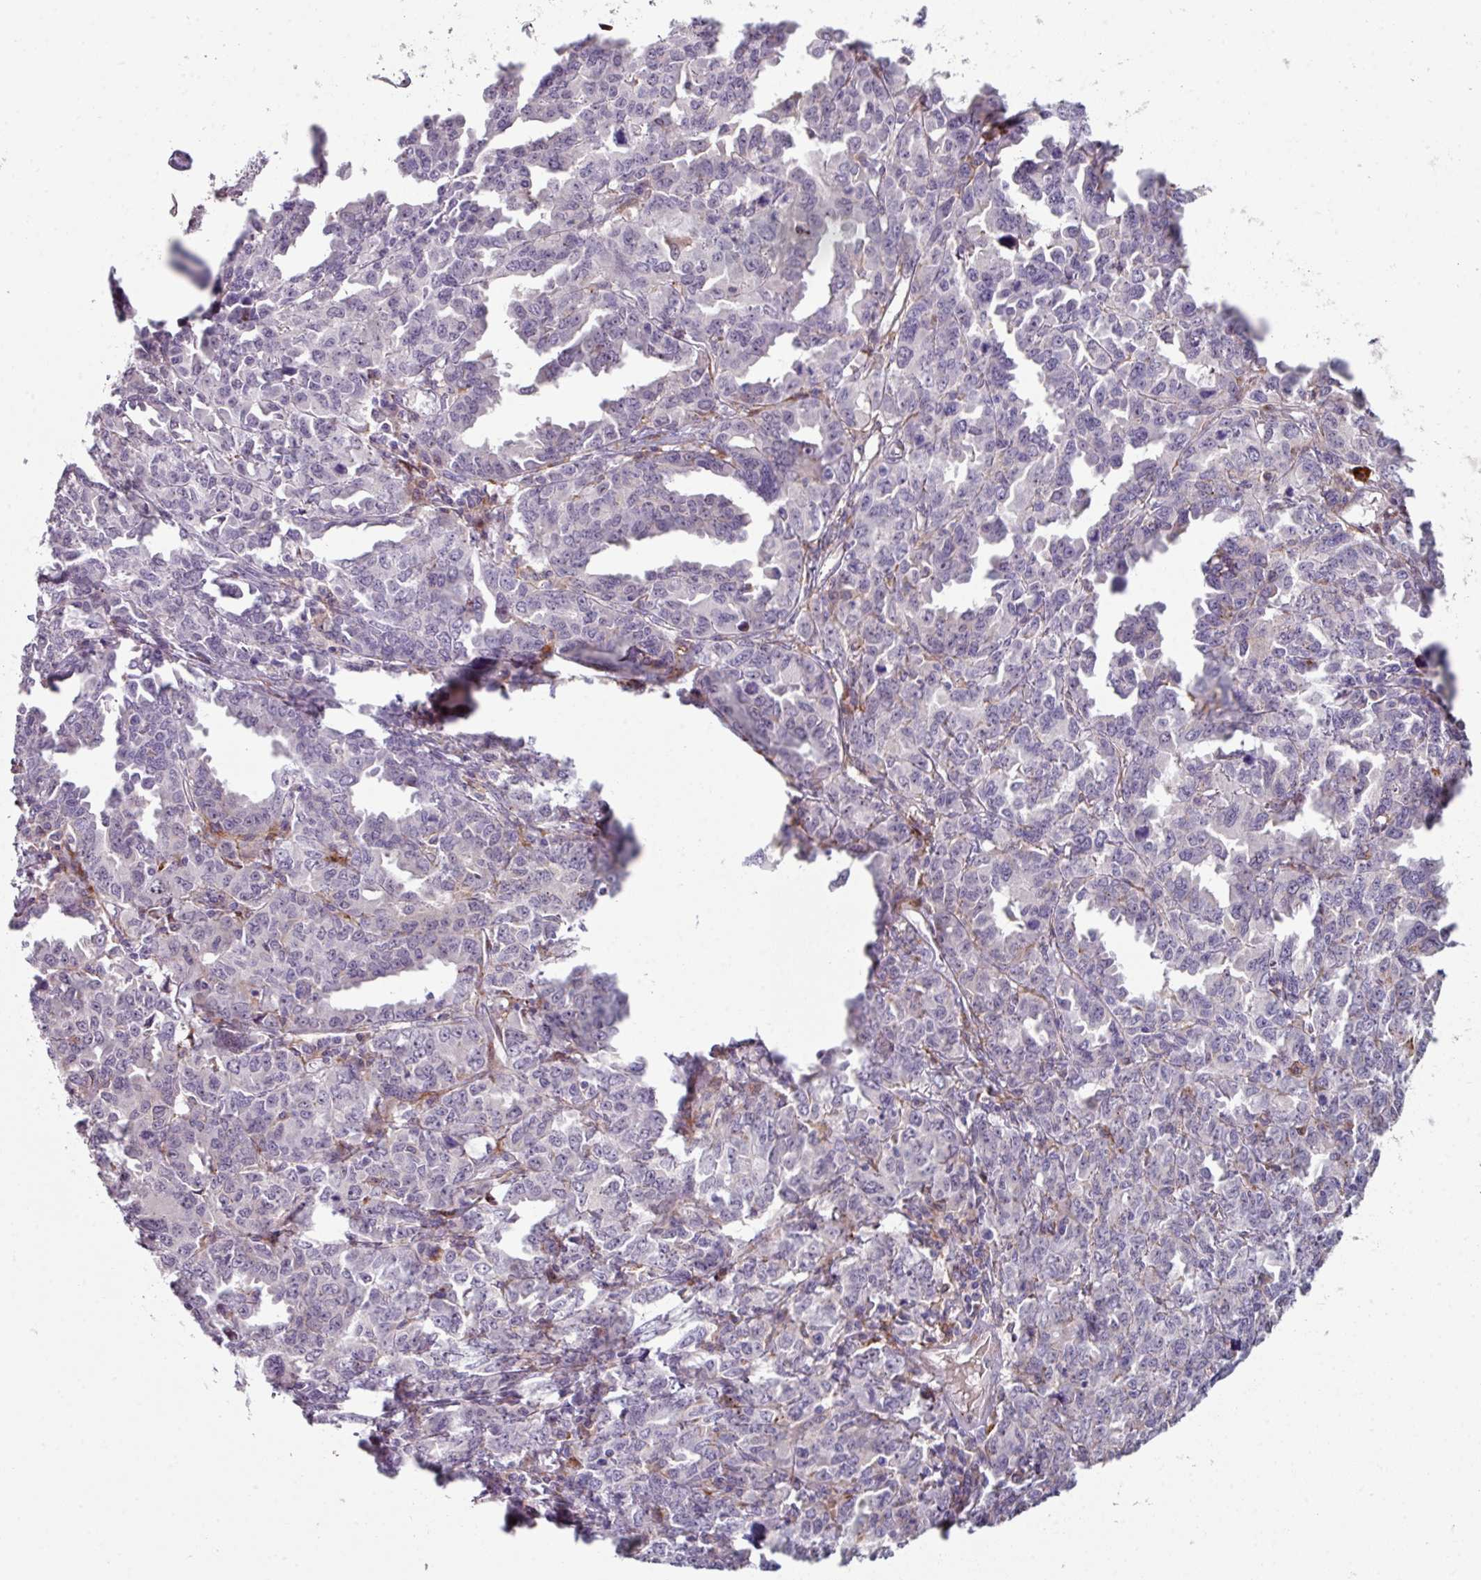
{"staining": {"intensity": "negative", "quantity": "none", "location": "none"}, "tissue": "ovarian cancer", "cell_type": "Tumor cells", "image_type": "cancer", "snomed": [{"axis": "morphology", "description": "Adenocarcinoma, NOS"}, {"axis": "morphology", "description": "Carcinoma, endometroid"}, {"axis": "topography", "description": "Ovary"}], "caption": "Immunohistochemistry (IHC) micrograph of neoplastic tissue: ovarian cancer stained with DAB reveals no significant protein positivity in tumor cells. (Stains: DAB (3,3'-diaminobenzidine) immunohistochemistry (IHC) with hematoxylin counter stain, Microscopy: brightfield microscopy at high magnification).", "gene": "BMS1", "patient": {"sex": "female", "age": 72}}